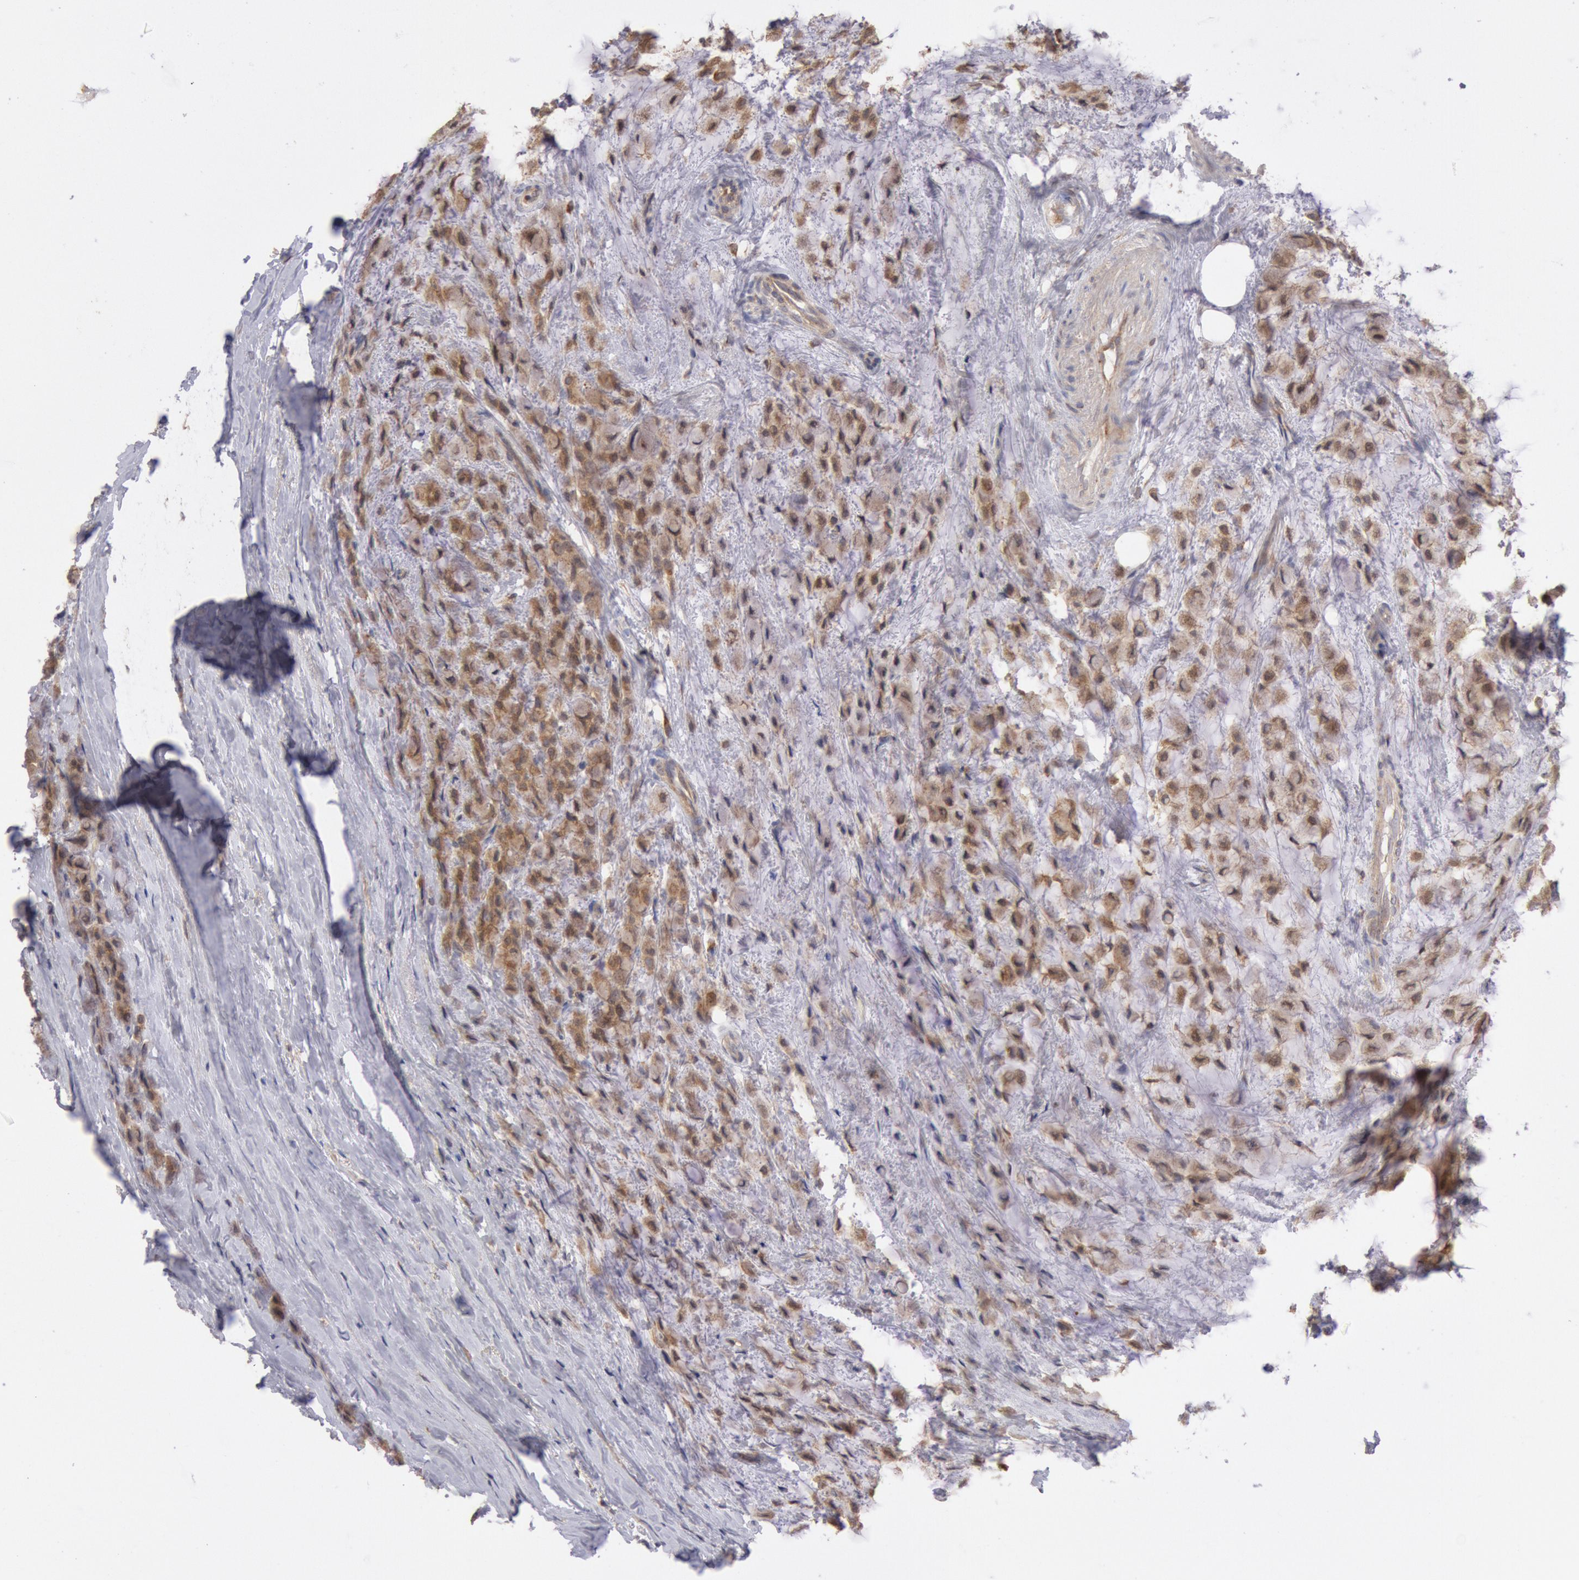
{"staining": {"intensity": "strong", "quantity": ">75%", "location": "cytoplasmic/membranous"}, "tissue": "breast cancer", "cell_type": "Tumor cells", "image_type": "cancer", "snomed": [{"axis": "morphology", "description": "Lobular carcinoma"}, {"axis": "topography", "description": "Breast"}], "caption": "The photomicrograph displays immunohistochemical staining of breast cancer. There is strong cytoplasmic/membranous staining is appreciated in about >75% of tumor cells.", "gene": "PLA2G6", "patient": {"sex": "female", "age": 85}}